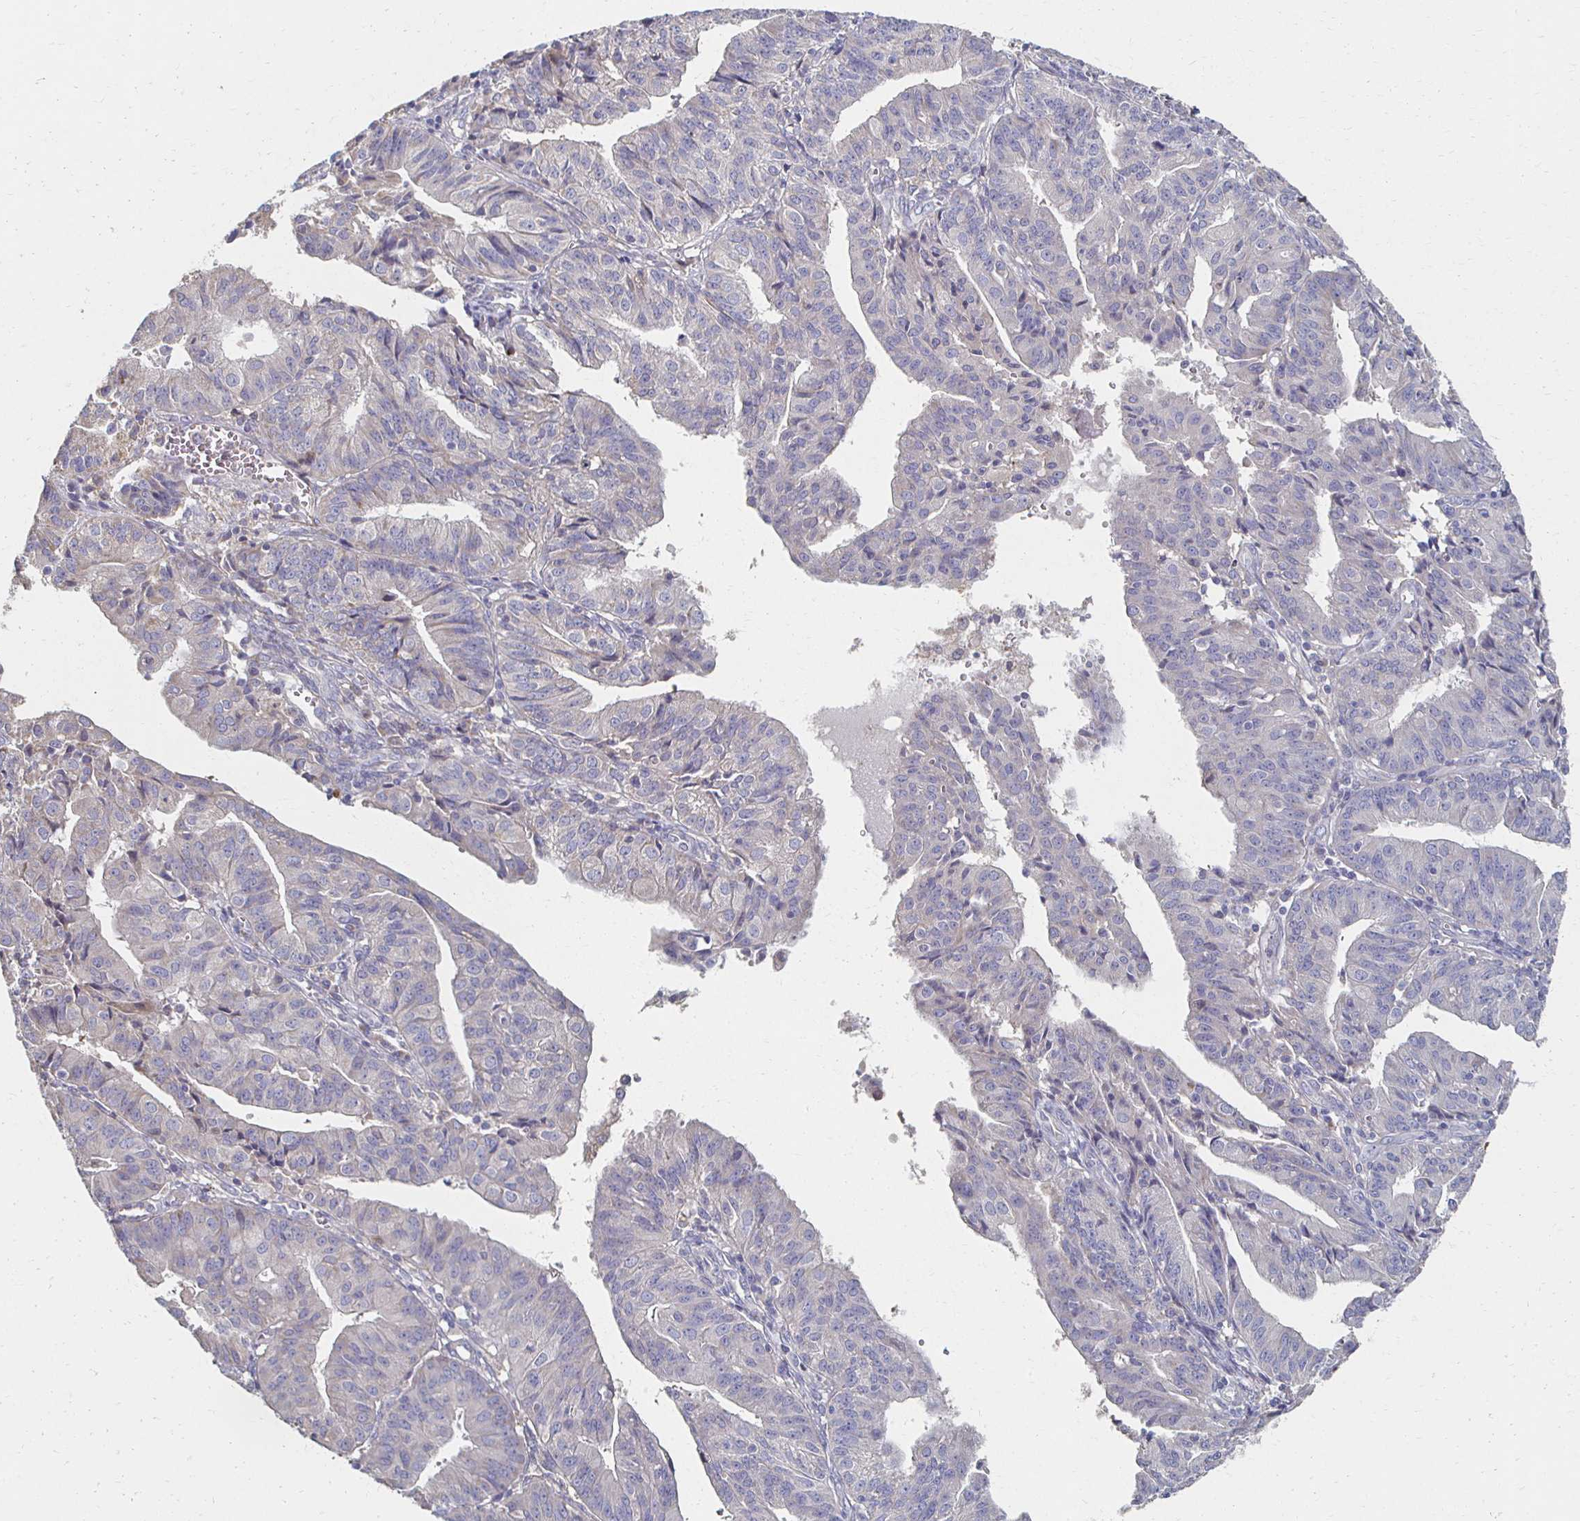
{"staining": {"intensity": "negative", "quantity": "none", "location": "none"}, "tissue": "endometrial cancer", "cell_type": "Tumor cells", "image_type": "cancer", "snomed": [{"axis": "morphology", "description": "Adenocarcinoma, NOS"}, {"axis": "topography", "description": "Endometrium"}], "caption": "Protein analysis of endometrial cancer (adenocarcinoma) shows no significant positivity in tumor cells. (DAB (3,3'-diaminobenzidine) IHC with hematoxylin counter stain).", "gene": "CX3CR1", "patient": {"sex": "female", "age": 56}}